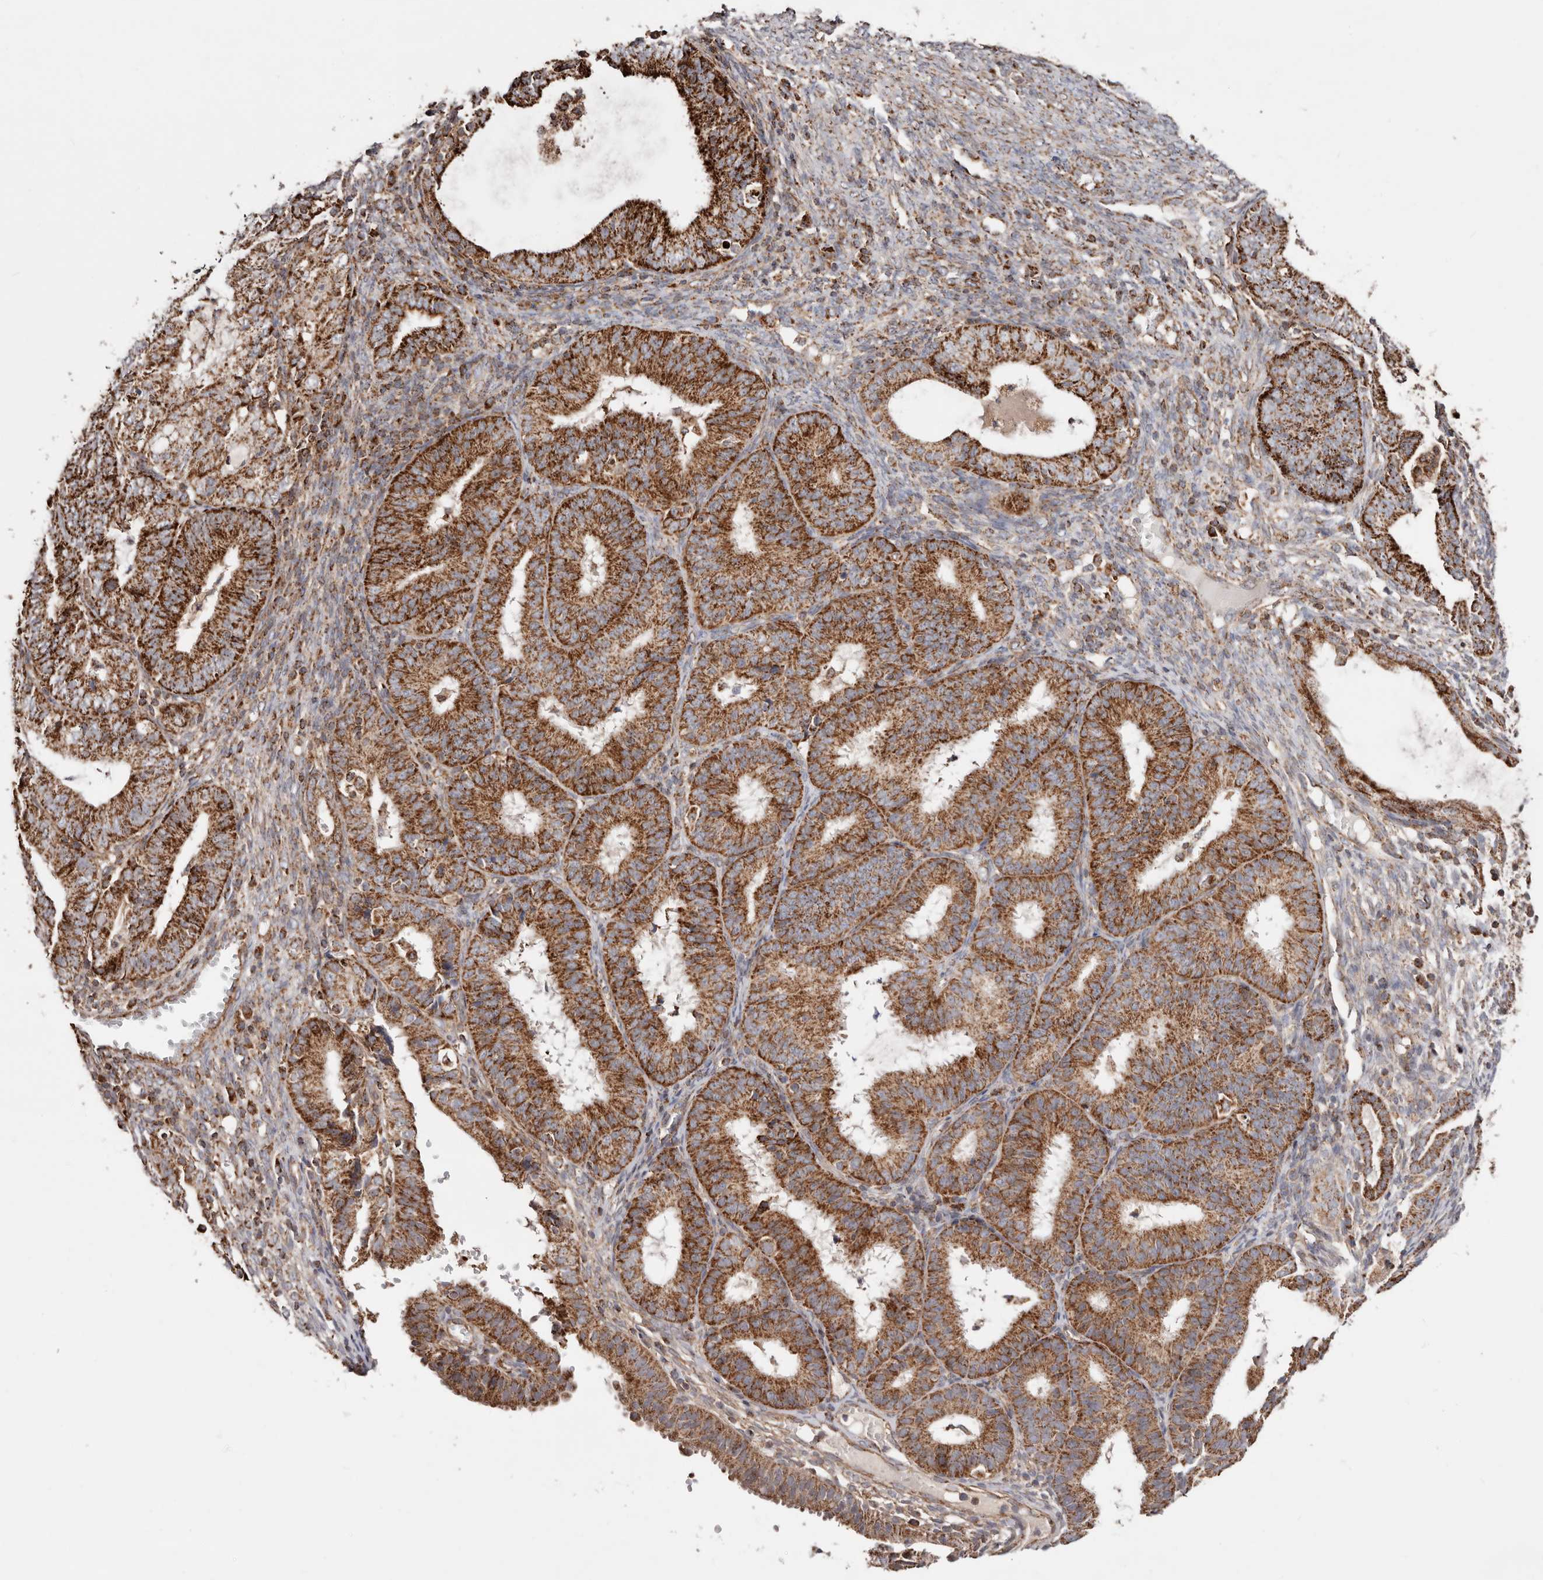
{"staining": {"intensity": "strong", "quantity": ">75%", "location": "cytoplasmic/membranous"}, "tissue": "endometrial cancer", "cell_type": "Tumor cells", "image_type": "cancer", "snomed": [{"axis": "morphology", "description": "Adenocarcinoma, NOS"}, {"axis": "topography", "description": "Endometrium"}], "caption": "Endometrial cancer (adenocarcinoma) stained for a protein (brown) exhibits strong cytoplasmic/membranous positive positivity in about >75% of tumor cells.", "gene": "PRKACB", "patient": {"sex": "female", "age": 51}}